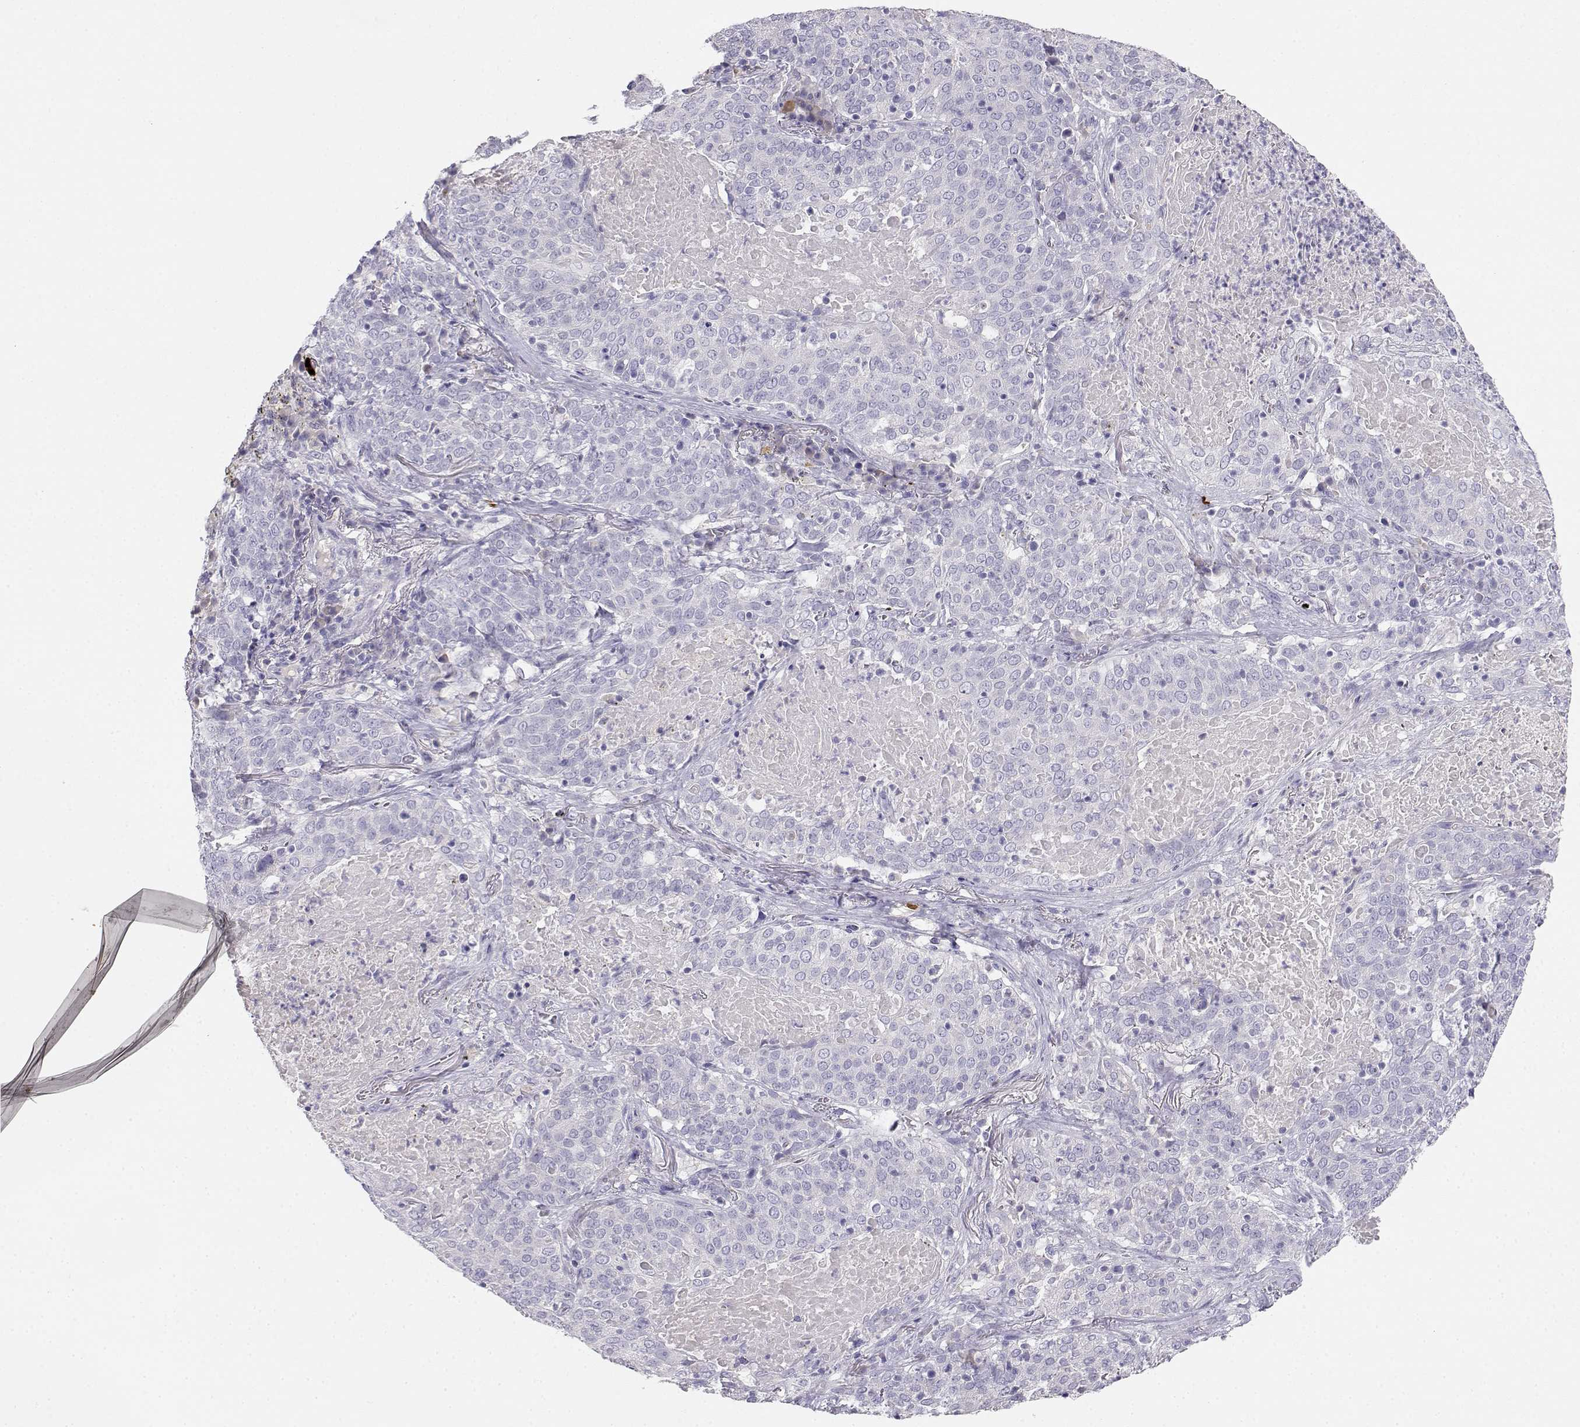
{"staining": {"intensity": "negative", "quantity": "none", "location": "none"}, "tissue": "lung cancer", "cell_type": "Tumor cells", "image_type": "cancer", "snomed": [{"axis": "morphology", "description": "Squamous cell carcinoma, NOS"}, {"axis": "topography", "description": "Lung"}], "caption": "The immunohistochemistry (IHC) photomicrograph has no significant staining in tumor cells of squamous cell carcinoma (lung) tissue.", "gene": "GPR174", "patient": {"sex": "male", "age": 82}}